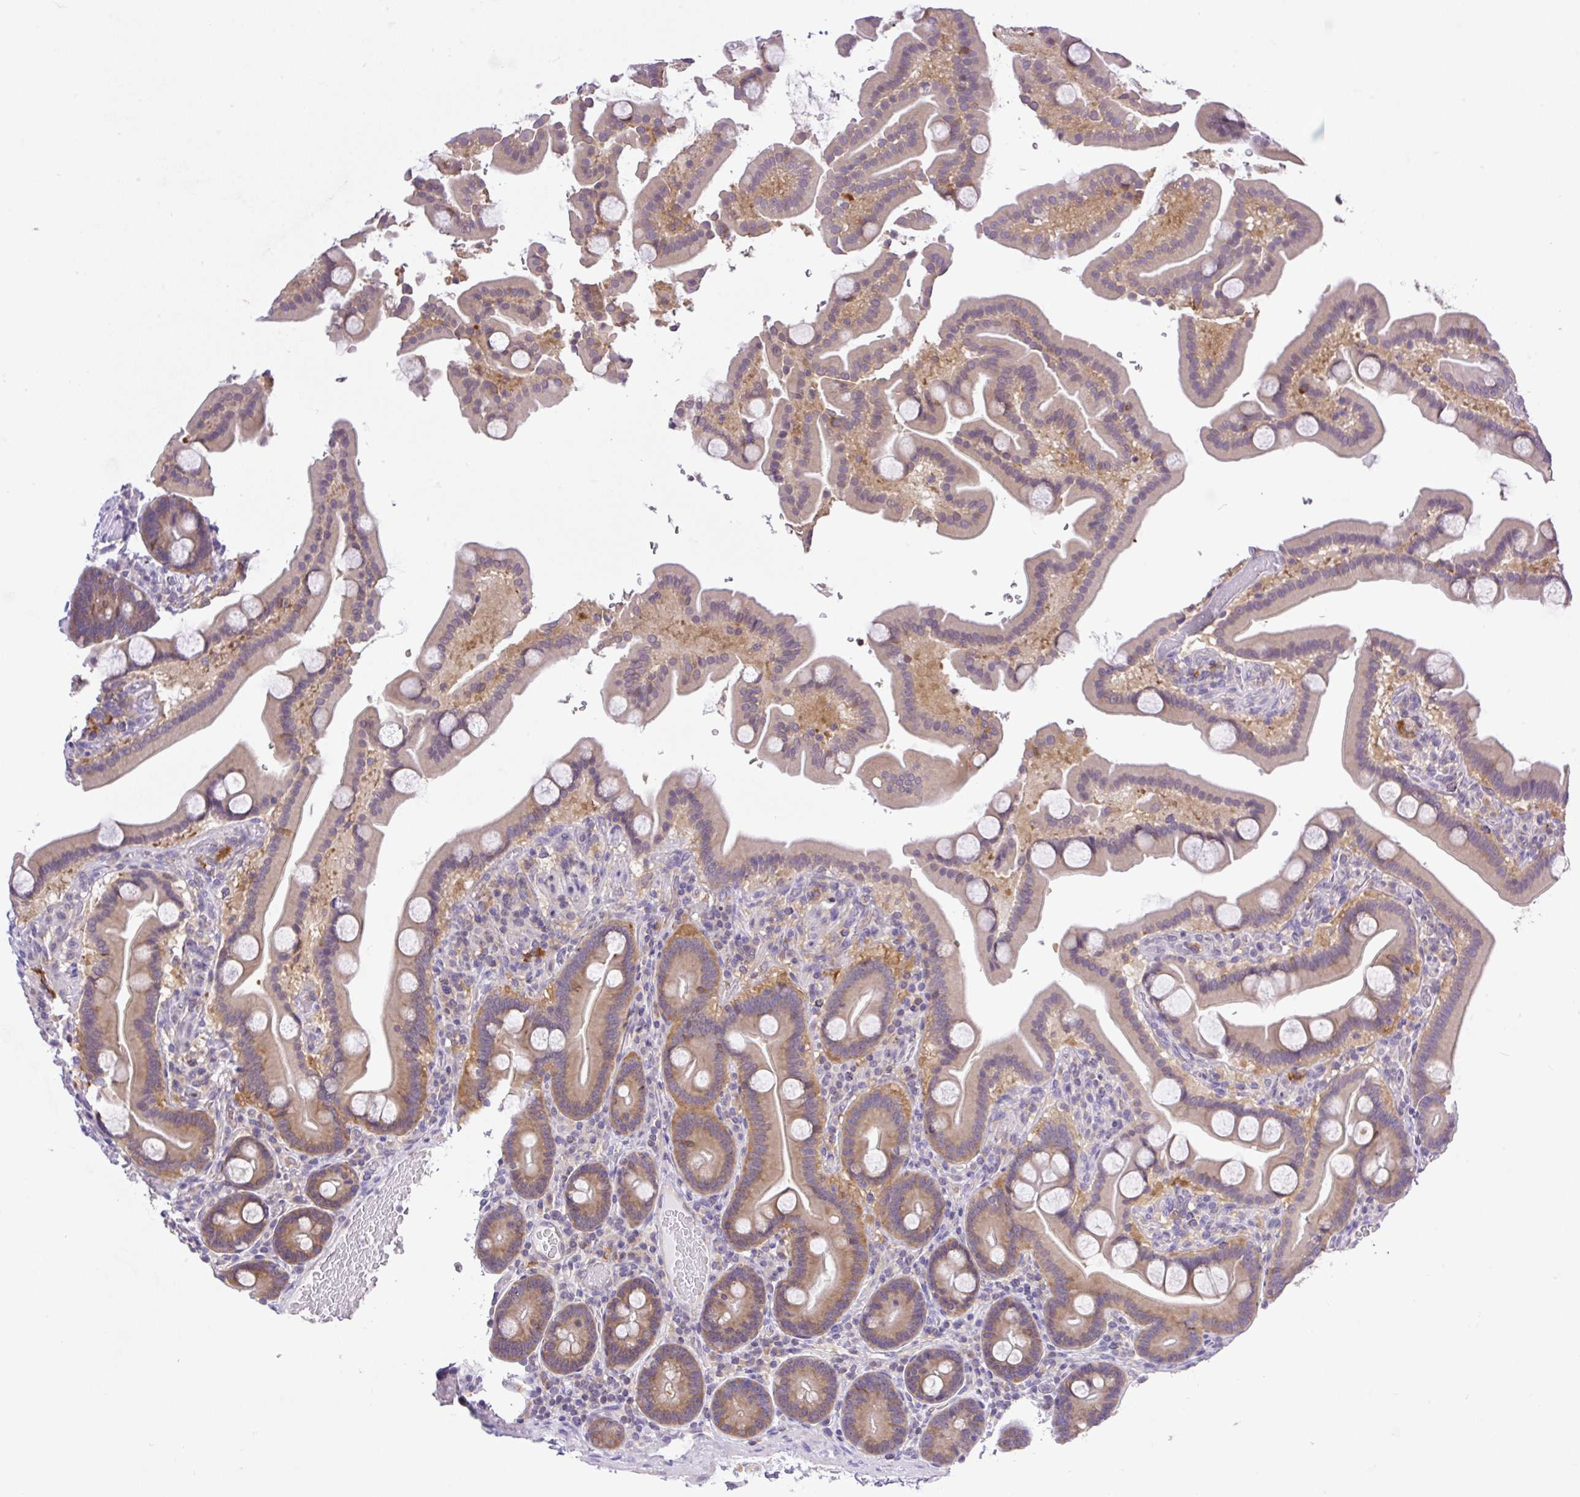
{"staining": {"intensity": "moderate", "quantity": "25%-75%", "location": "cytoplasmic/membranous"}, "tissue": "duodenum", "cell_type": "Glandular cells", "image_type": "normal", "snomed": [{"axis": "morphology", "description": "Normal tissue, NOS"}, {"axis": "topography", "description": "Duodenum"}], "caption": "Immunohistochemistry (IHC) staining of benign duodenum, which reveals medium levels of moderate cytoplasmic/membranous staining in approximately 25%-75% of glandular cells indicating moderate cytoplasmic/membranous protein staining. The staining was performed using DAB (brown) for protein detection and nuclei were counterstained in hematoxylin (blue).", "gene": "CAMK2A", "patient": {"sex": "male", "age": 55}}